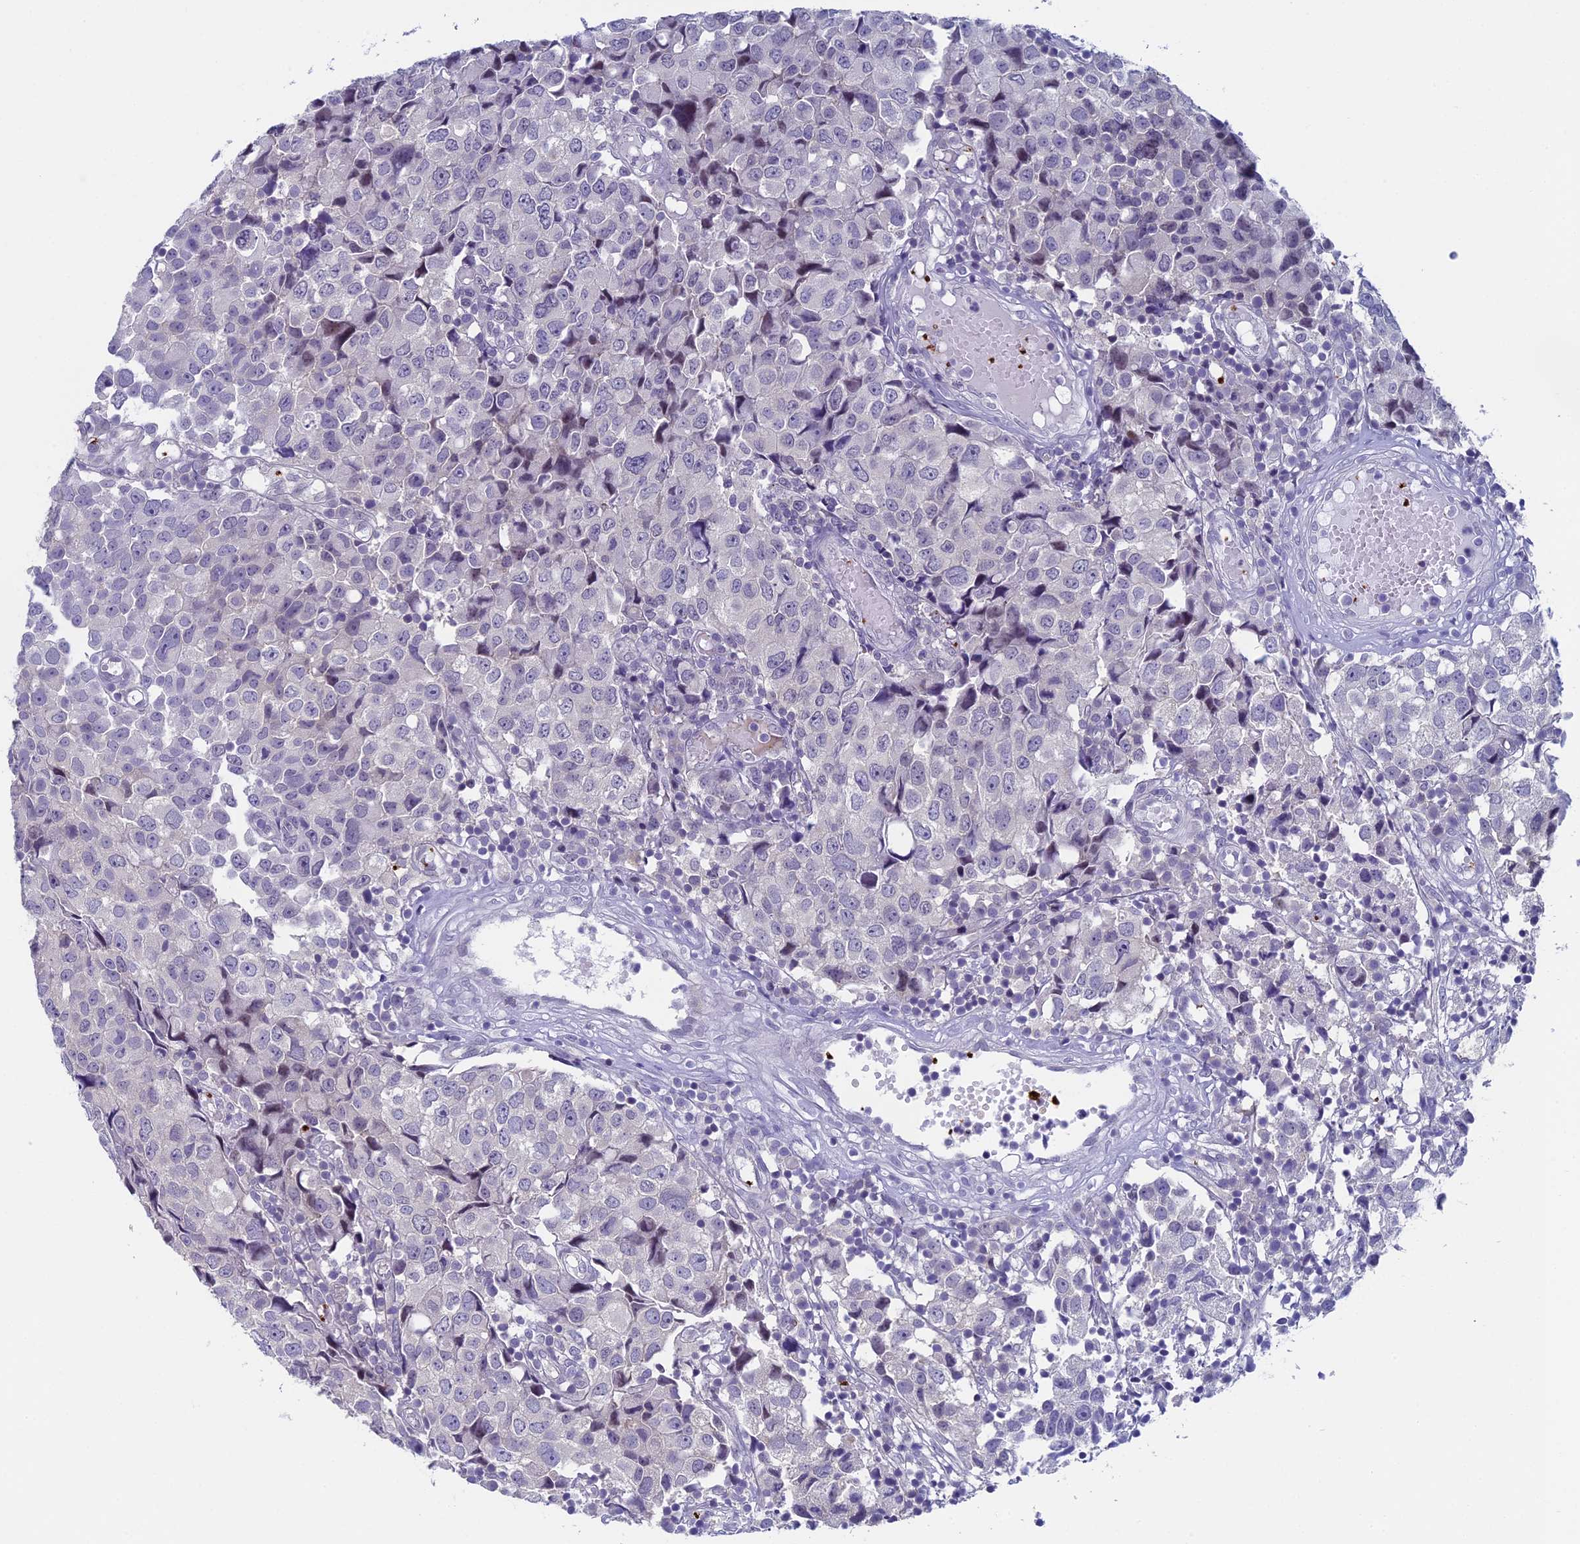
{"staining": {"intensity": "negative", "quantity": "none", "location": "none"}, "tissue": "urothelial cancer", "cell_type": "Tumor cells", "image_type": "cancer", "snomed": [{"axis": "morphology", "description": "Urothelial carcinoma, High grade"}, {"axis": "topography", "description": "Urinary bladder"}], "caption": "An image of urothelial carcinoma (high-grade) stained for a protein exhibits no brown staining in tumor cells.", "gene": "AIFM2", "patient": {"sex": "female", "age": 75}}